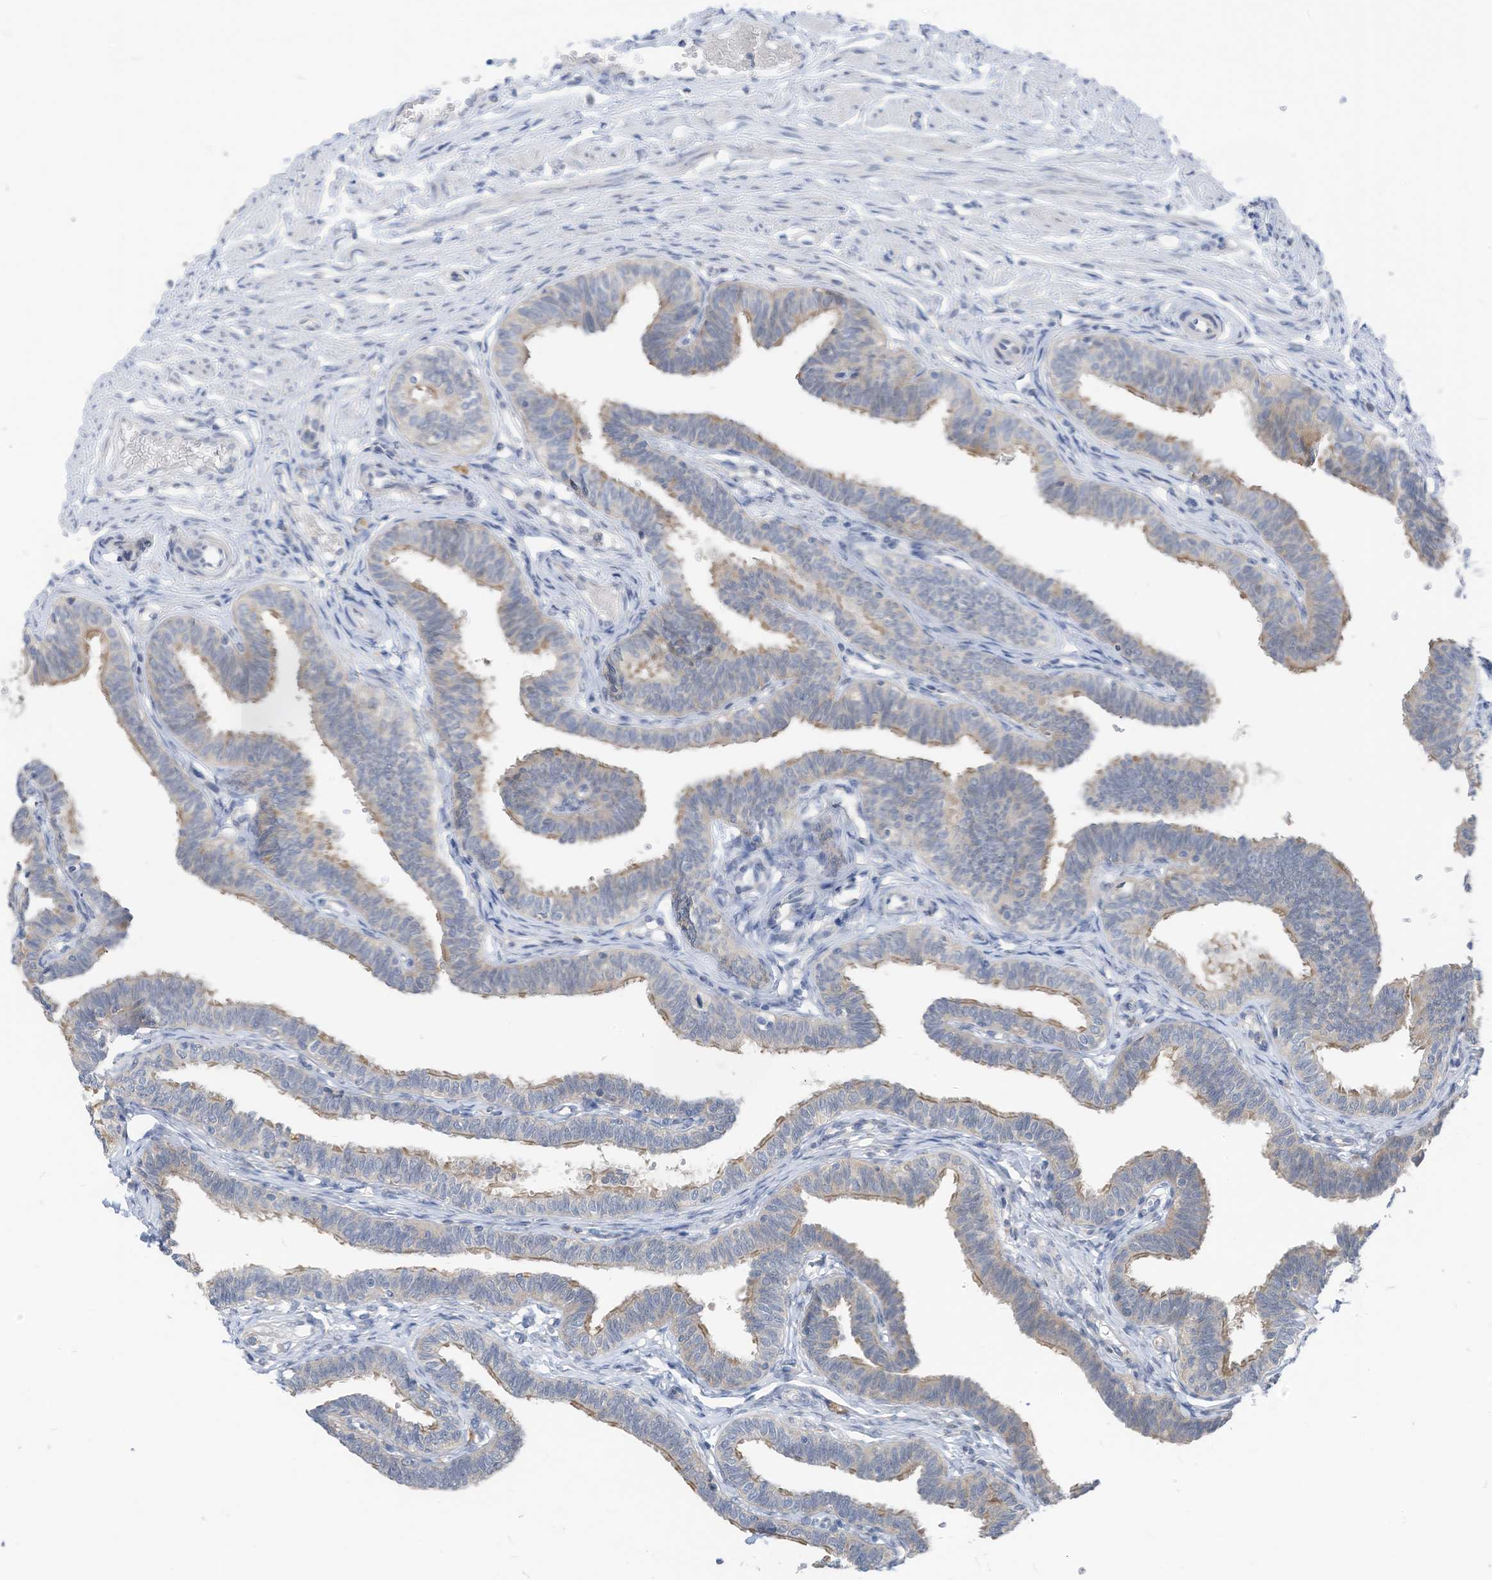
{"staining": {"intensity": "weak", "quantity": "25%-75%", "location": "cytoplasmic/membranous"}, "tissue": "fallopian tube", "cell_type": "Glandular cells", "image_type": "normal", "snomed": [{"axis": "morphology", "description": "Normal tissue, NOS"}, {"axis": "topography", "description": "Fallopian tube"}, {"axis": "topography", "description": "Ovary"}], "caption": "IHC (DAB) staining of normal fallopian tube exhibits weak cytoplasmic/membranous protein expression in approximately 25%-75% of glandular cells. The staining was performed using DAB to visualize the protein expression in brown, while the nuclei were stained in blue with hematoxylin (Magnification: 20x).", "gene": "LDAH", "patient": {"sex": "female", "age": 23}}